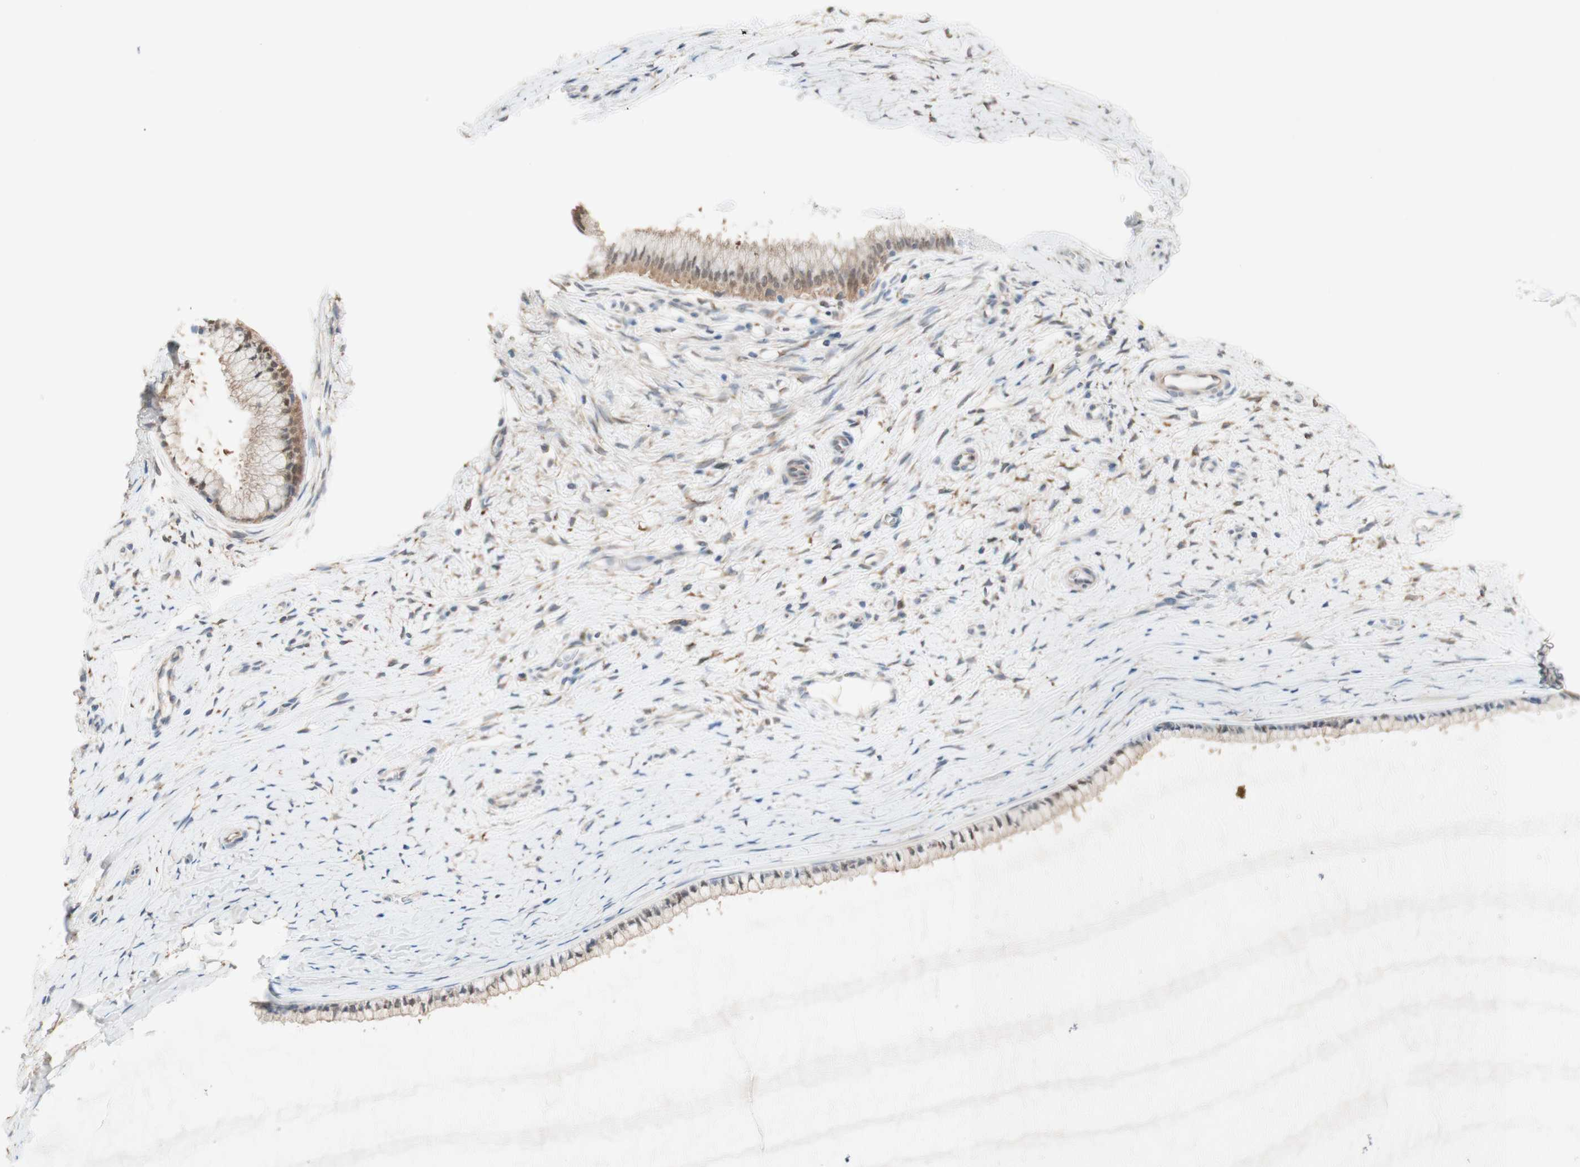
{"staining": {"intensity": "weak", "quantity": ">75%", "location": "cytoplasmic/membranous"}, "tissue": "cervix", "cell_type": "Glandular cells", "image_type": "normal", "snomed": [{"axis": "morphology", "description": "Normal tissue, NOS"}, {"axis": "topography", "description": "Cervix"}], "caption": "Immunohistochemical staining of benign cervix exhibits low levels of weak cytoplasmic/membranous positivity in approximately >75% of glandular cells.", "gene": "COMT", "patient": {"sex": "female", "age": 39}}